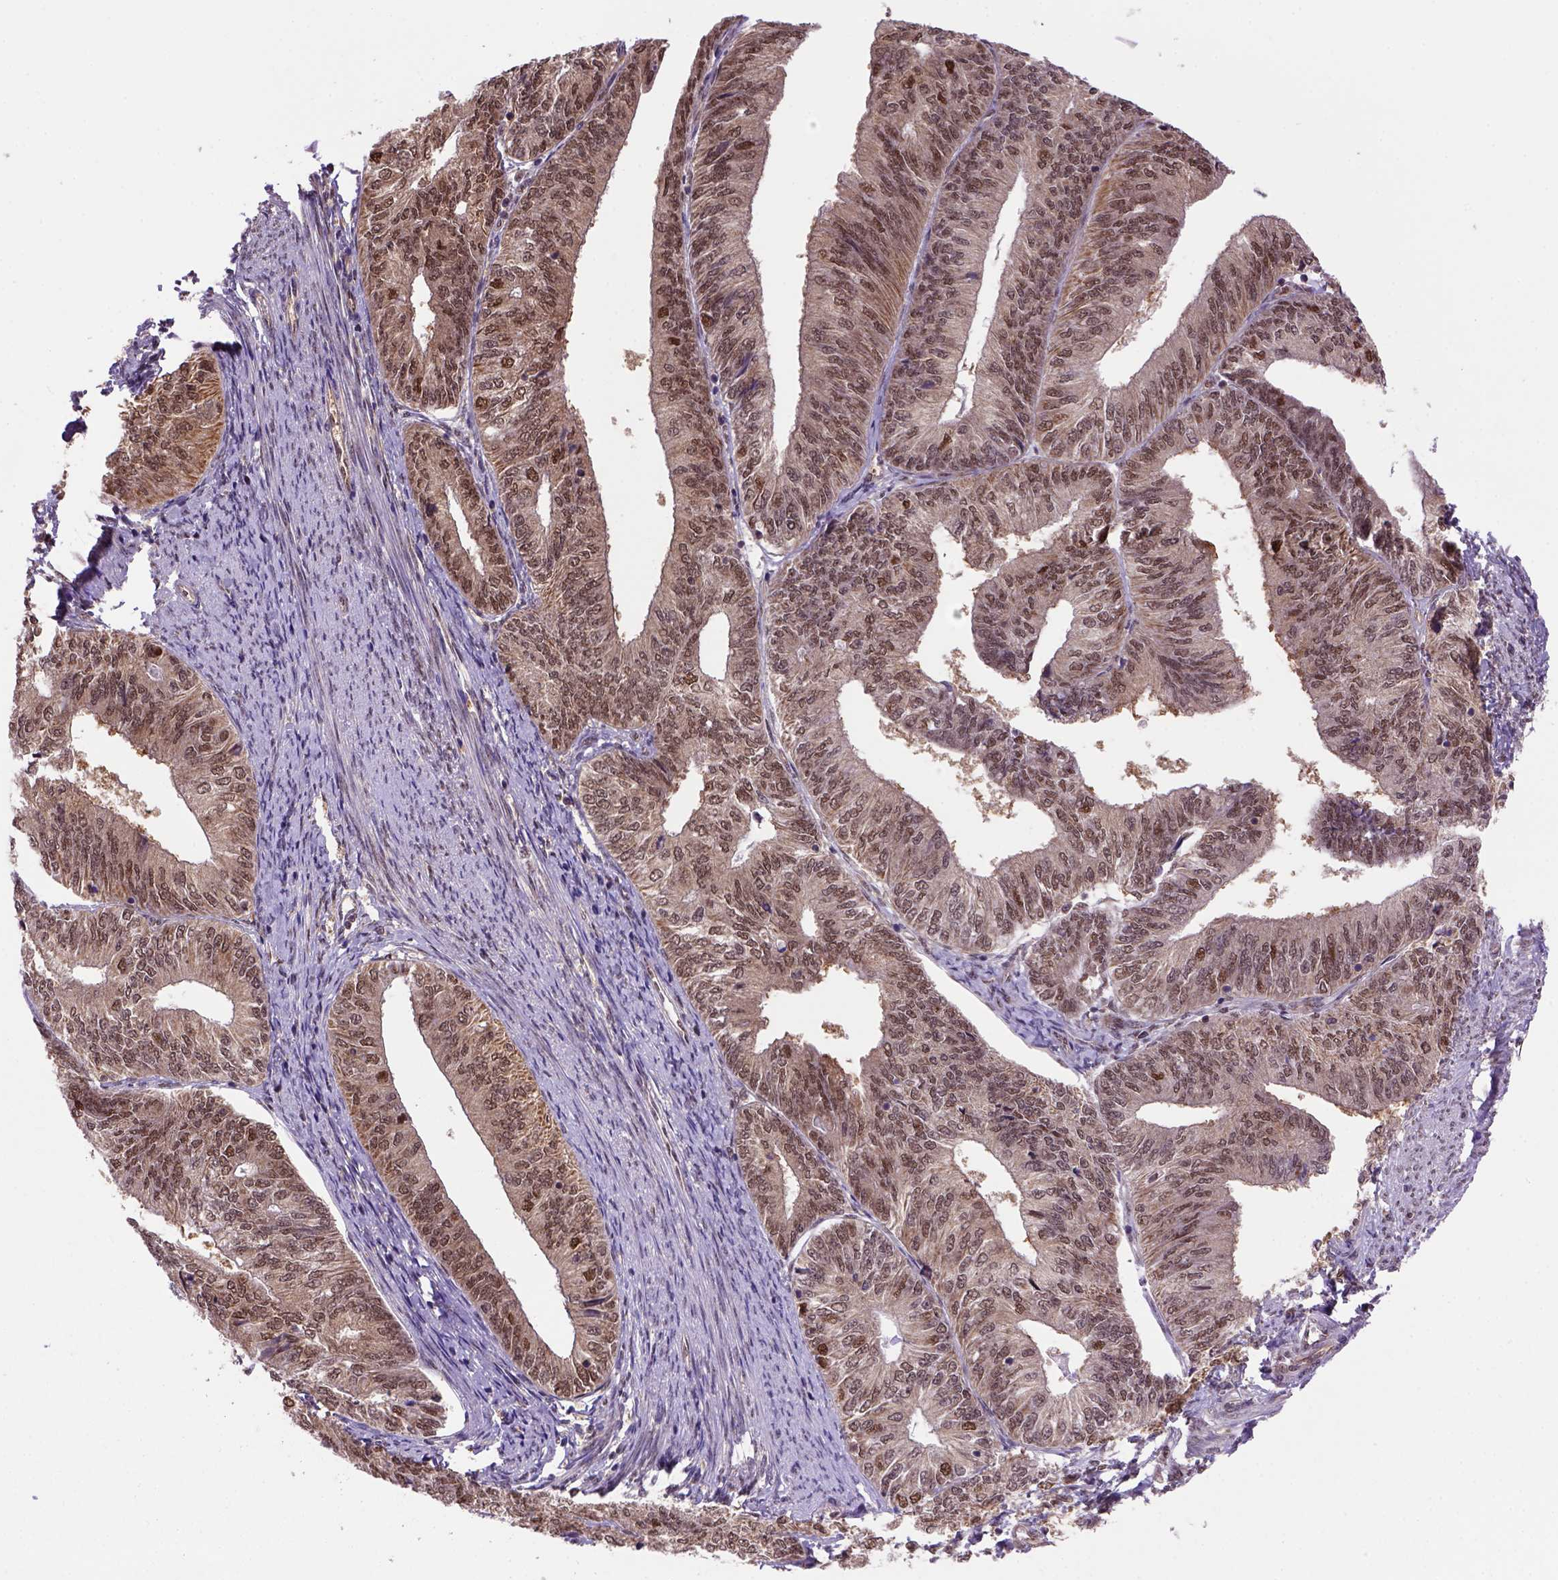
{"staining": {"intensity": "moderate", "quantity": ">75%", "location": "cytoplasmic/membranous,nuclear"}, "tissue": "endometrial cancer", "cell_type": "Tumor cells", "image_type": "cancer", "snomed": [{"axis": "morphology", "description": "Adenocarcinoma, NOS"}, {"axis": "topography", "description": "Endometrium"}], "caption": "Immunohistochemistry (IHC) photomicrograph of neoplastic tissue: human endometrial adenocarcinoma stained using IHC demonstrates medium levels of moderate protein expression localized specifically in the cytoplasmic/membranous and nuclear of tumor cells, appearing as a cytoplasmic/membranous and nuclear brown color.", "gene": "PSMC2", "patient": {"sex": "female", "age": 58}}